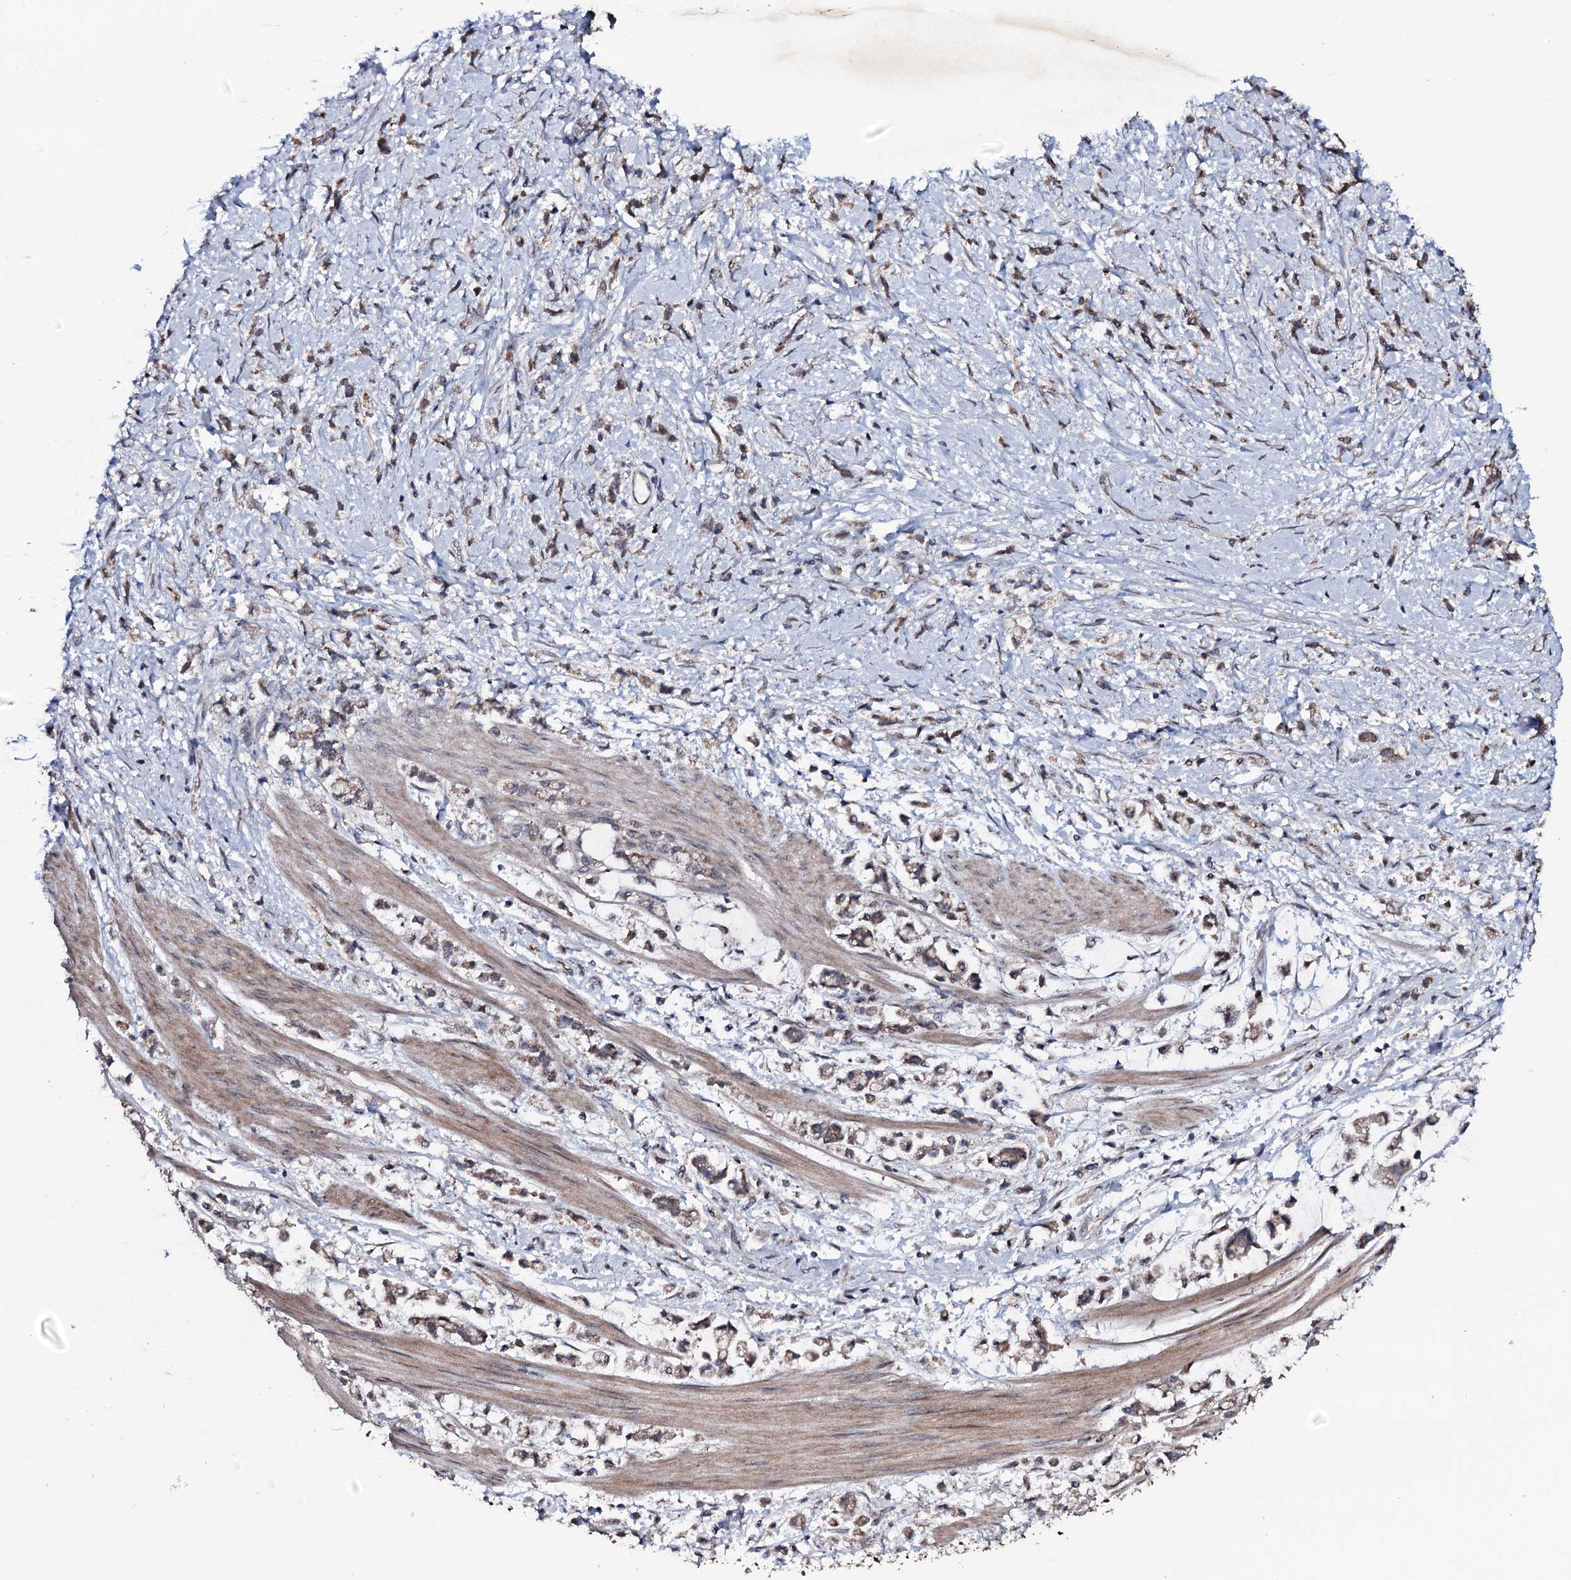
{"staining": {"intensity": "moderate", "quantity": ">75%", "location": "cytoplasmic/membranous"}, "tissue": "stomach cancer", "cell_type": "Tumor cells", "image_type": "cancer", "snomed": [{"axis": "morphology", "description": "Adenocarcinoma, NOS"}, {"axis": "topography", "description": "Stomach"}], "caption": "This is a photomicrograph of immunohistochemistry (IHC) staining of stomach adenocarcinoma, which shows moderate expression in the cytoplasmic/membranous of tumor cells.", "gene": "MRPS31", "patient": {"sex": "female", "age": 60}}